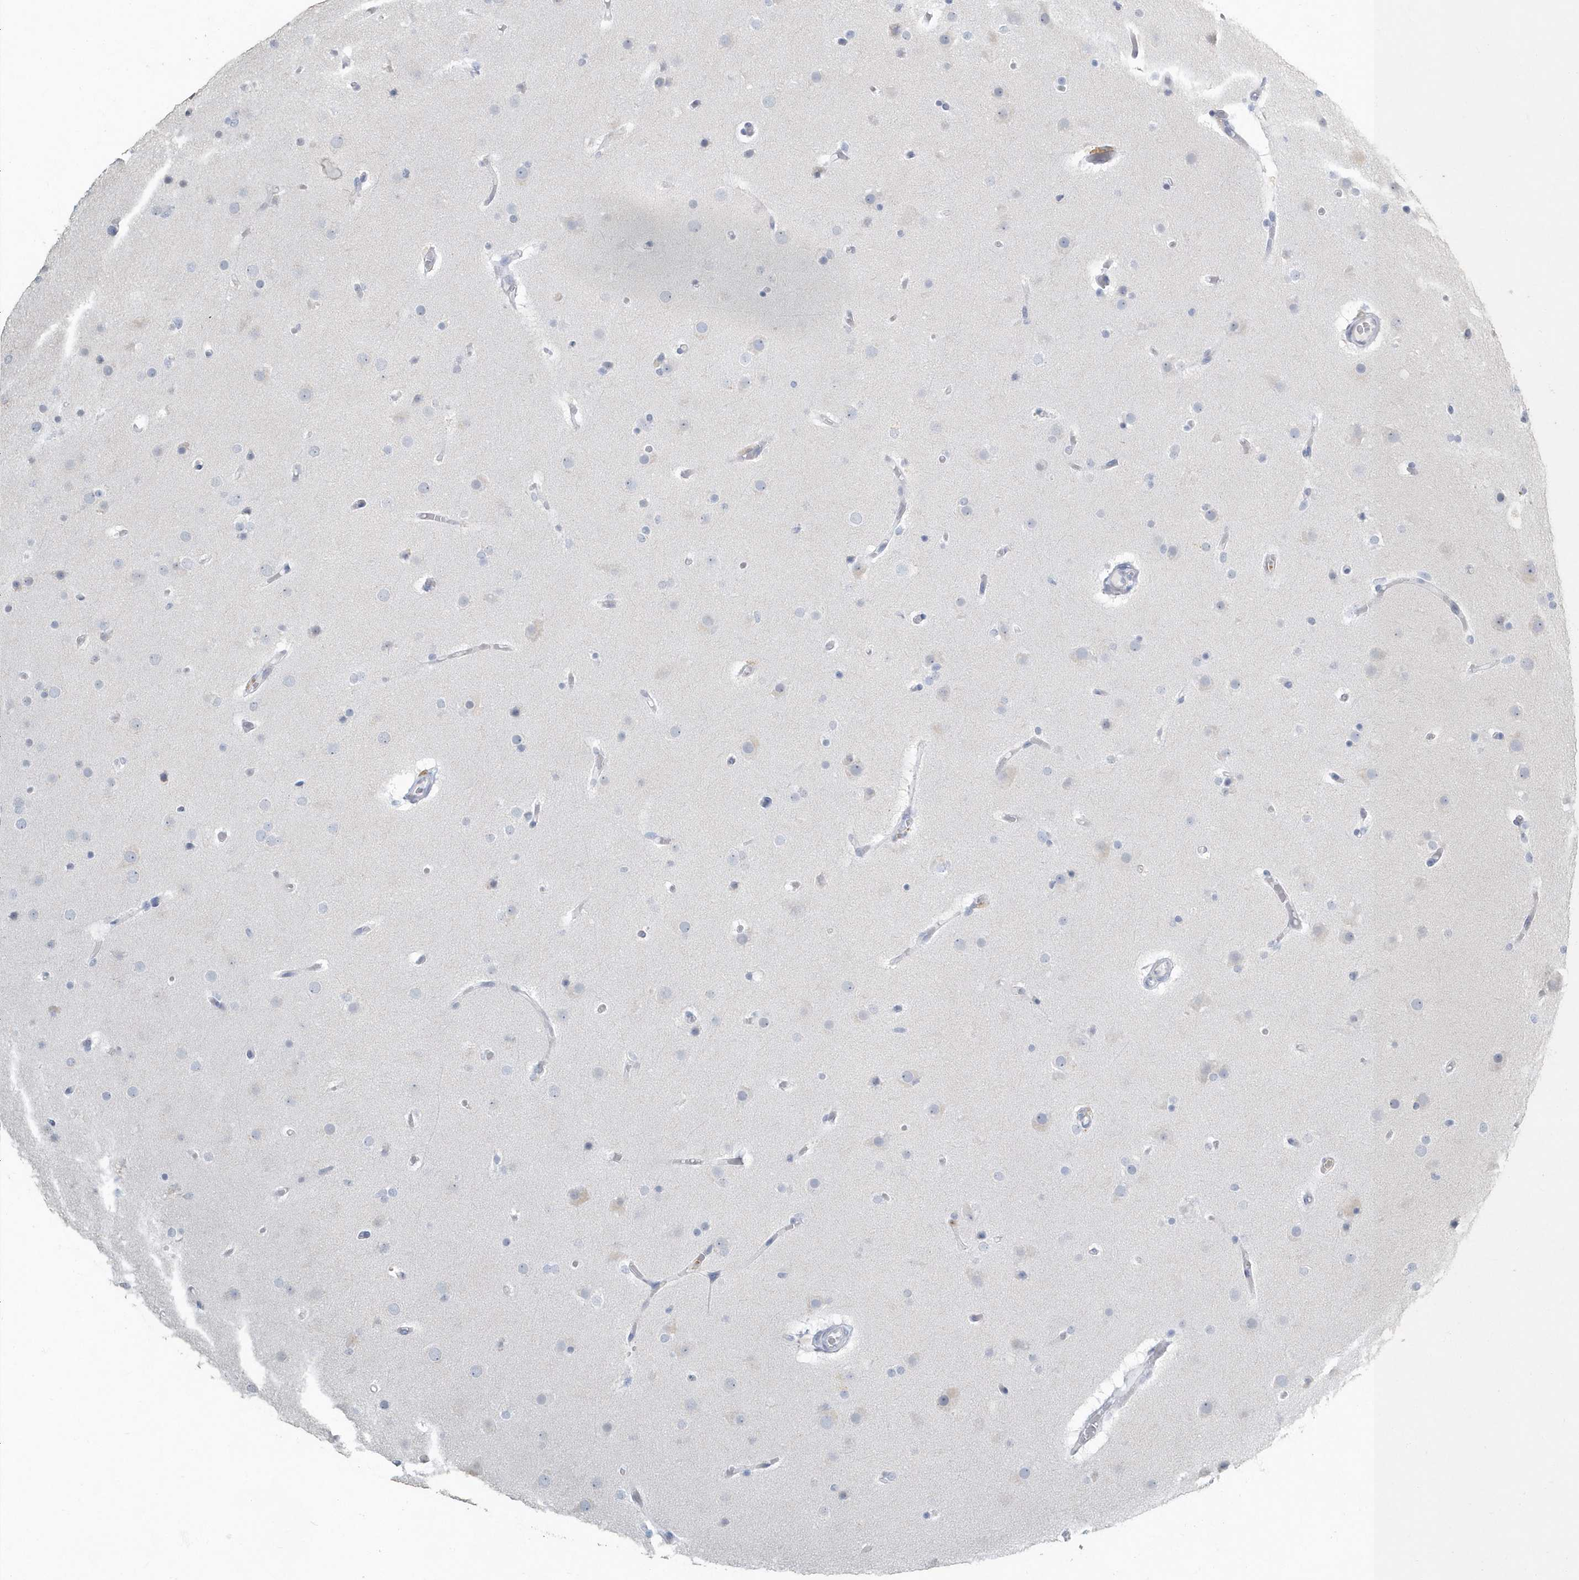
{"staining": {"intensity": "negative", "quantity": "none", "location": "none"}, "tissue": "glioma", "cell_type": "Tumor cells", "image_type": "cancer", "snomed": [{"axis": "morphology", "description": "Glioma, malignant, High grade"}, {"axis": "topography", "description": "Cerebral cortex"}], "caption": "This is an IHC photomicrograph of glioma. There is no positivity in tumor cells.", "gene": "MYOT", "patient": {"sex": "female", "age": 36}}